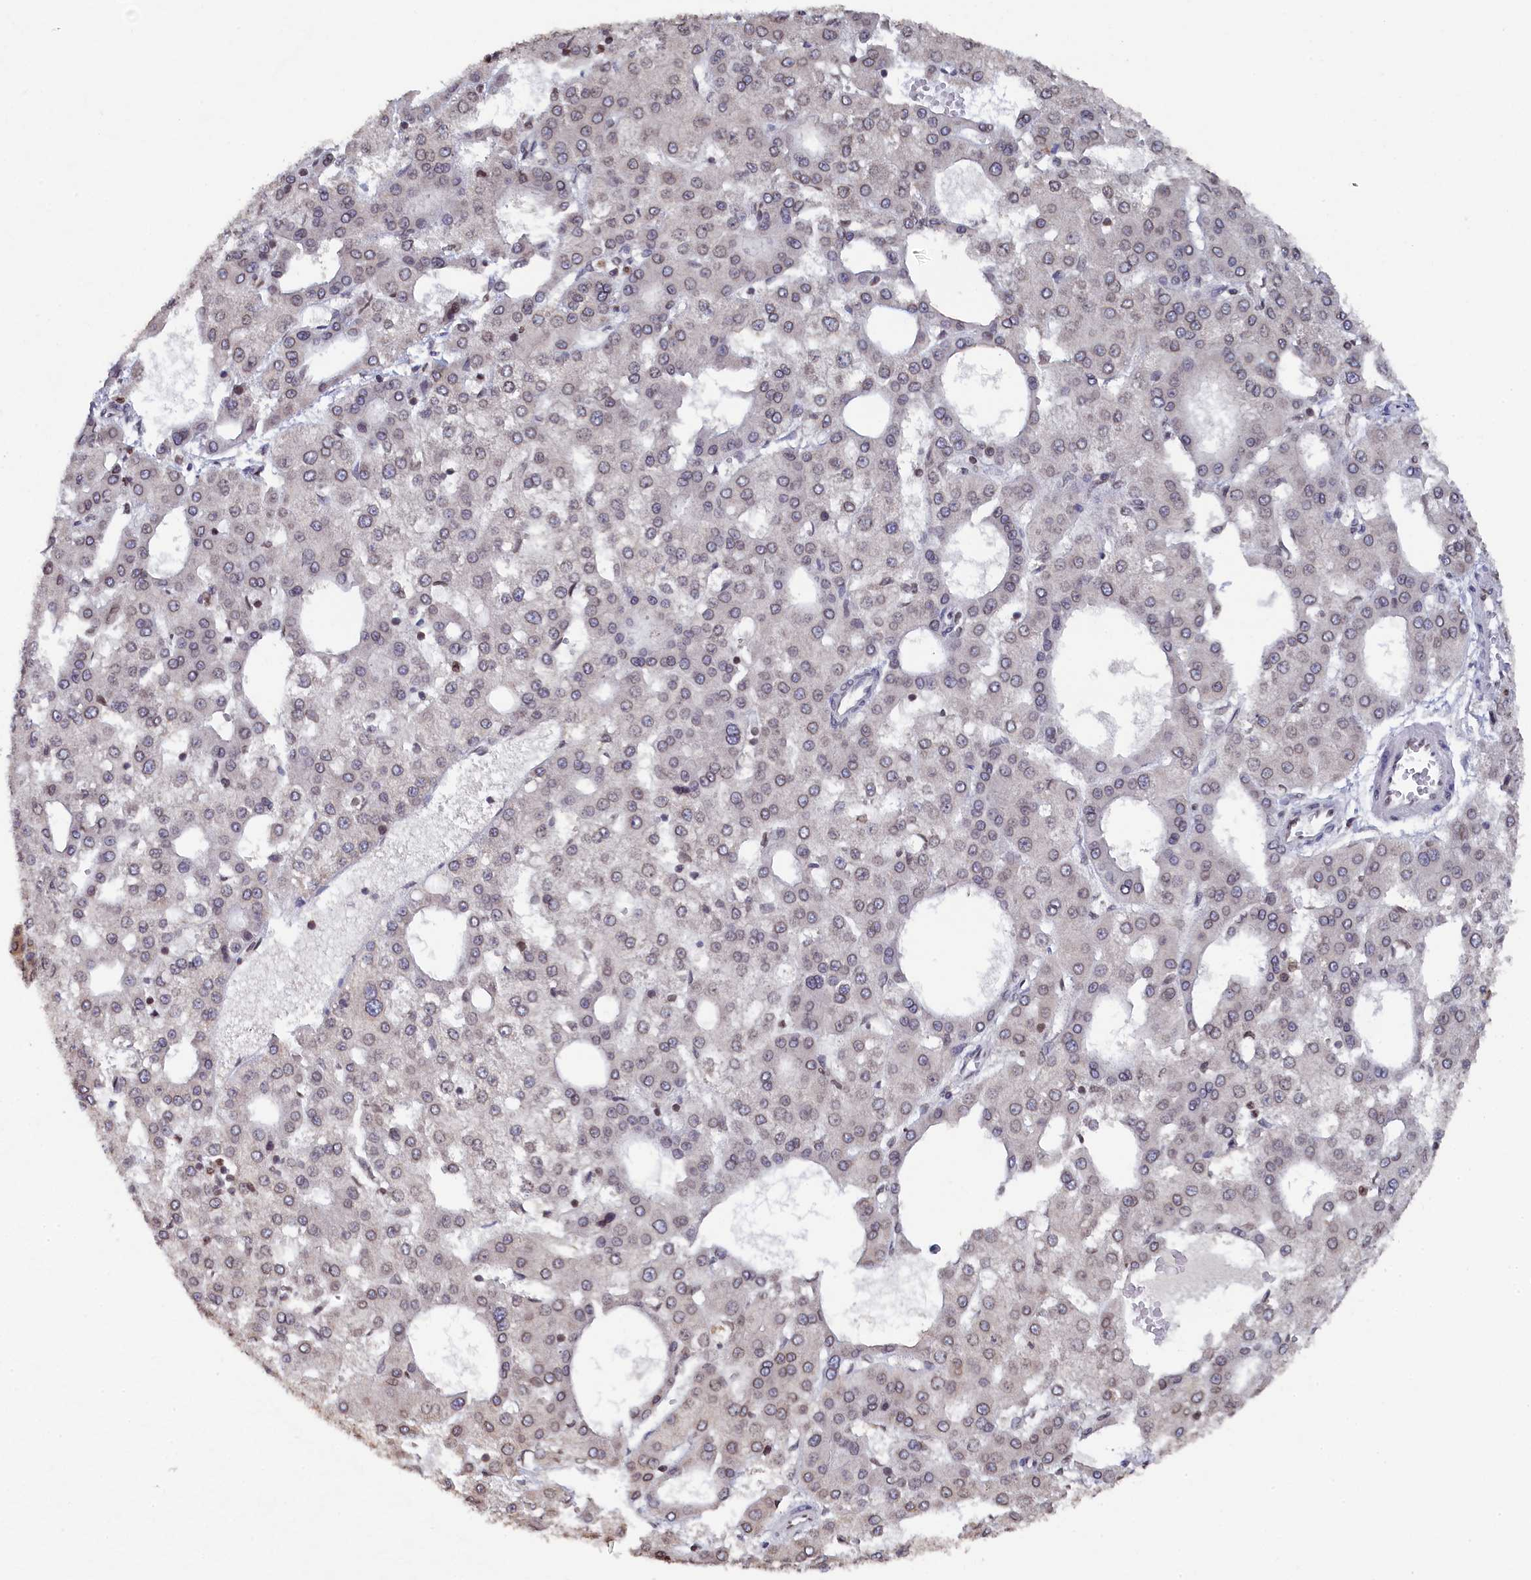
{"staining": {"intensity": "weak", "quantity": "25%-75%", "location": "nuclear"}, "tissue": "liver cancer", "cell_type": "Tumor cells", "image_type": "cancer", "snomed": [{"axis": "morphology", "description": "Carcinoma, Hepatocellular, NOS"}, {"axis": "topography", "description": "Liver"}], "caption": "Protein analysis of liver cancer tissue displays weak nuclear positivity in approximately 25%-75% of tumor cells.", "gene": "ANKEF1", "patient": {"sex": "male", "age": 47}}